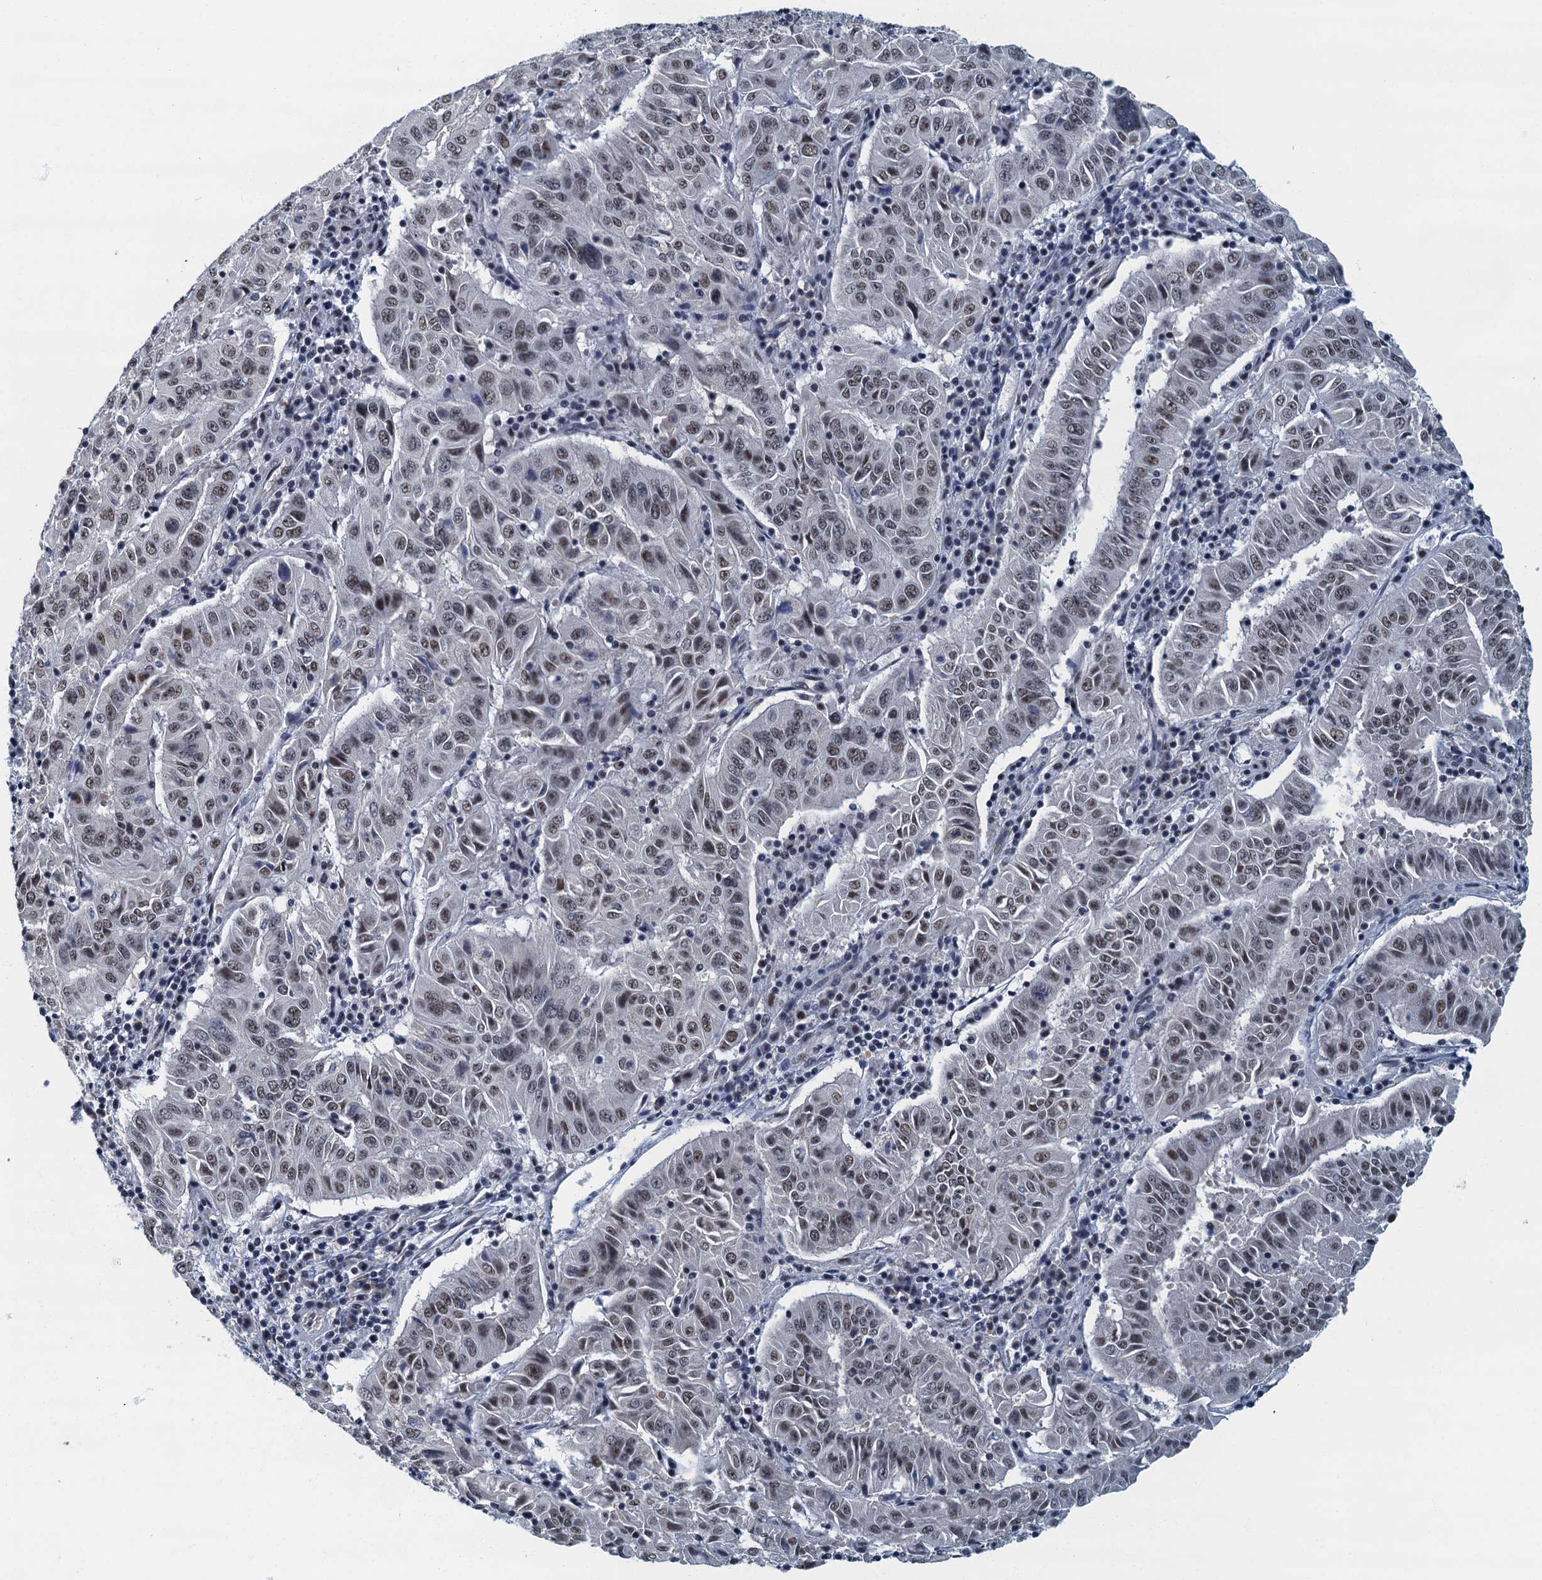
{"staining": {"intensity": "moderate", "quantity": ">75%", "location": "nuclear"}, "tissue": "pancreatic cancer", "cell_type": "Tumor cells", "image_type": "cancer", "snomed": [{"axis": "morphology", "description": "Adenocarcinoma, NOS"}, {"axis": "topography", "description": "Pancreas"}], "caption": "Immunohistochemistry (IHC) (DAB (3,3'-diaminobenzidine)) staining of pancreatic cancer (adenocarcinoma) shows moderate nuclear protein positivity in about >75% of tumor cells.", "gene": "GADL1", "patient": {"sex": "male", "age": 63}}